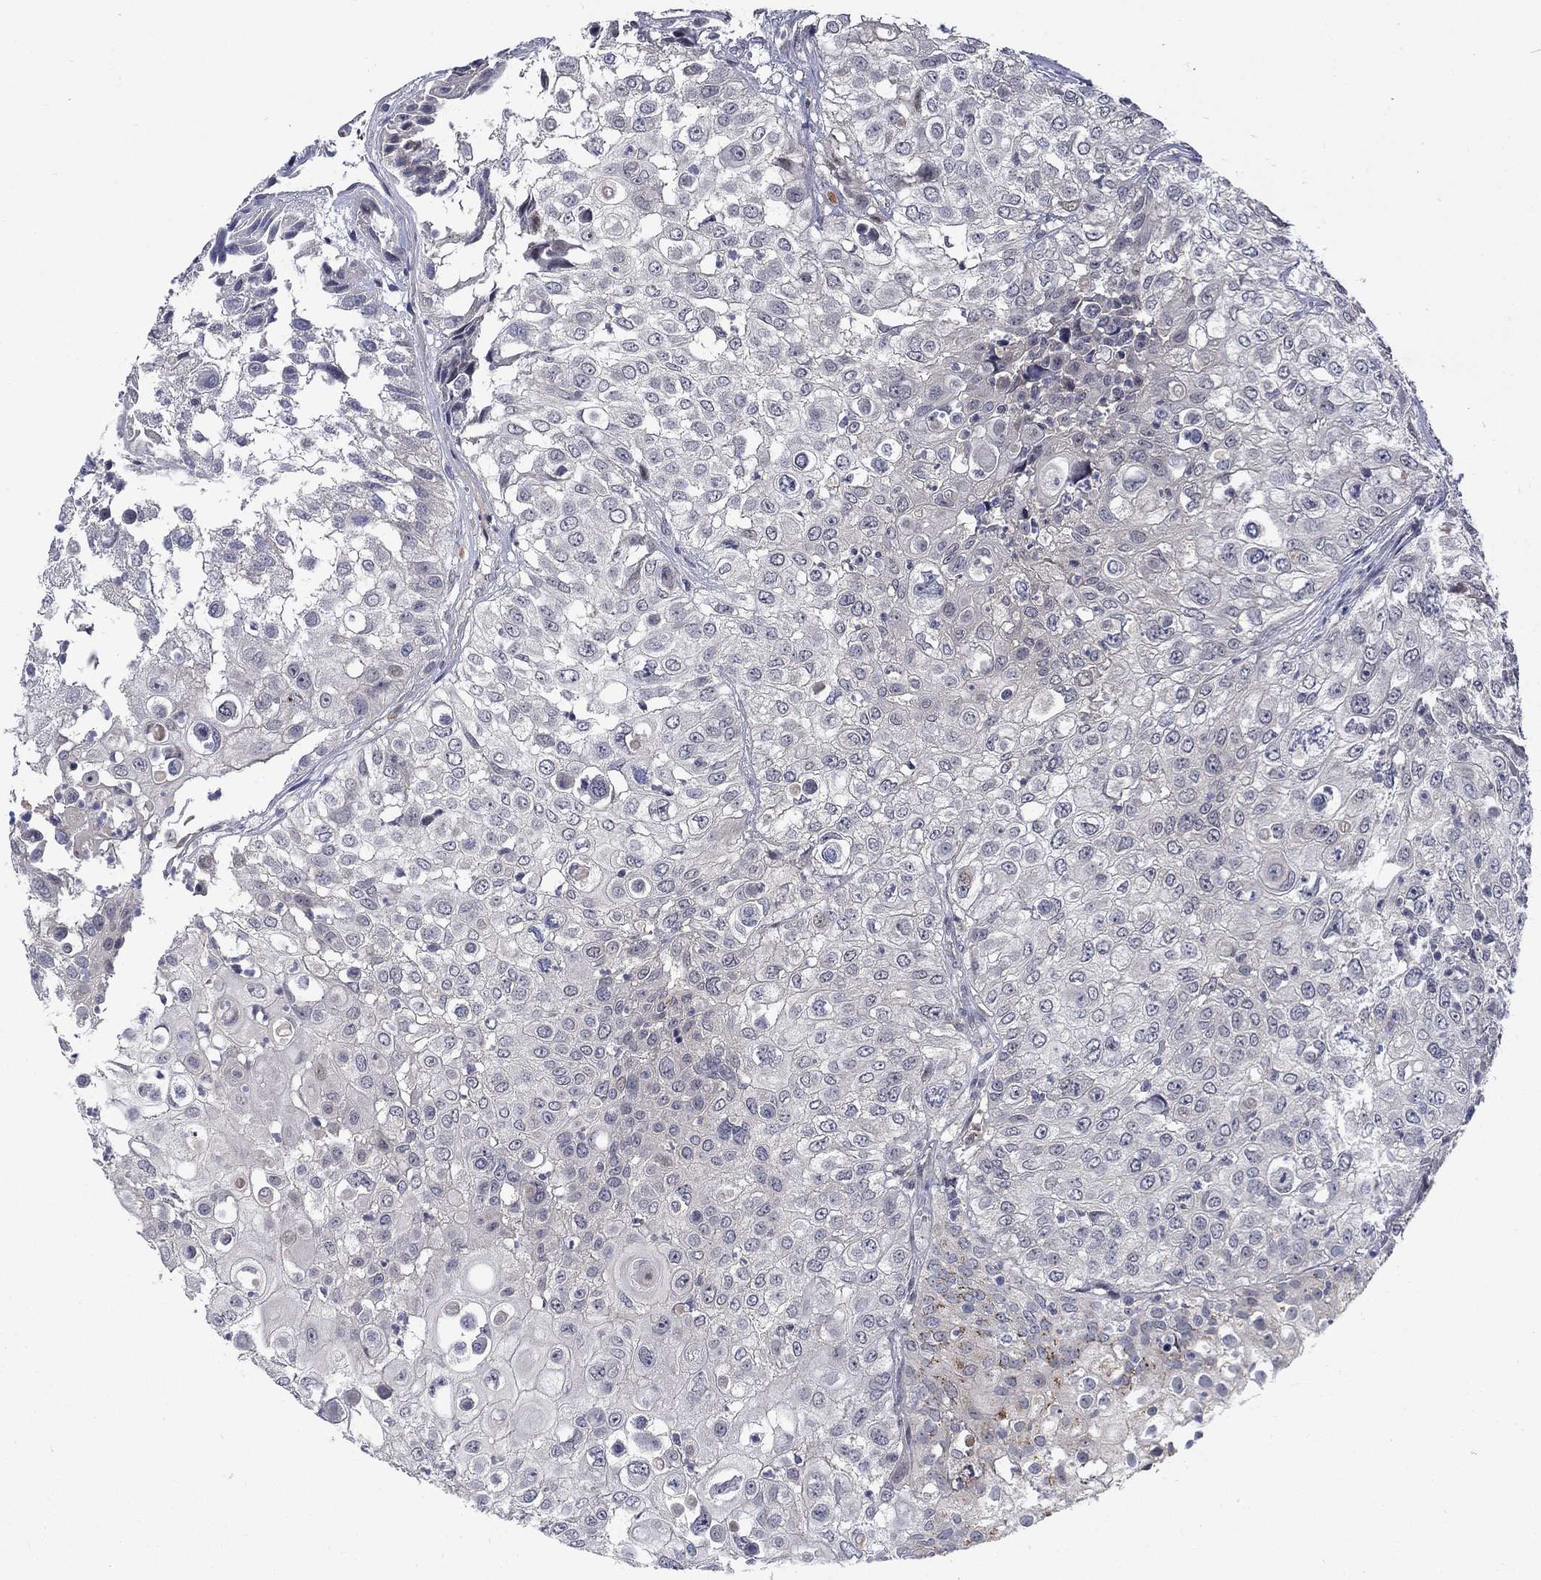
{"staining": {"intensity": "negative", "quantity": "none", "location": "none"}, "tissue": "urothelial cancer", "cell_type": "Tumor cells", "image_type": "cancer", "snomed": [{"axis": "morphology", "description": "Urothelial carcinoma, High grade"}, {"axis": "topography", "description": "Urinary bladder"}], "caption": "The image exhibits no significant staining in tumor cells of high-grade urothelial carcinoma. Brightfield microscopy of immunohistochemistry (IHC) stained with DAB (brown) and hematoxylin (blue), captured at high magnification.", "gene": "FAM3B", "patient": {"sex": "female", "age": 79}}